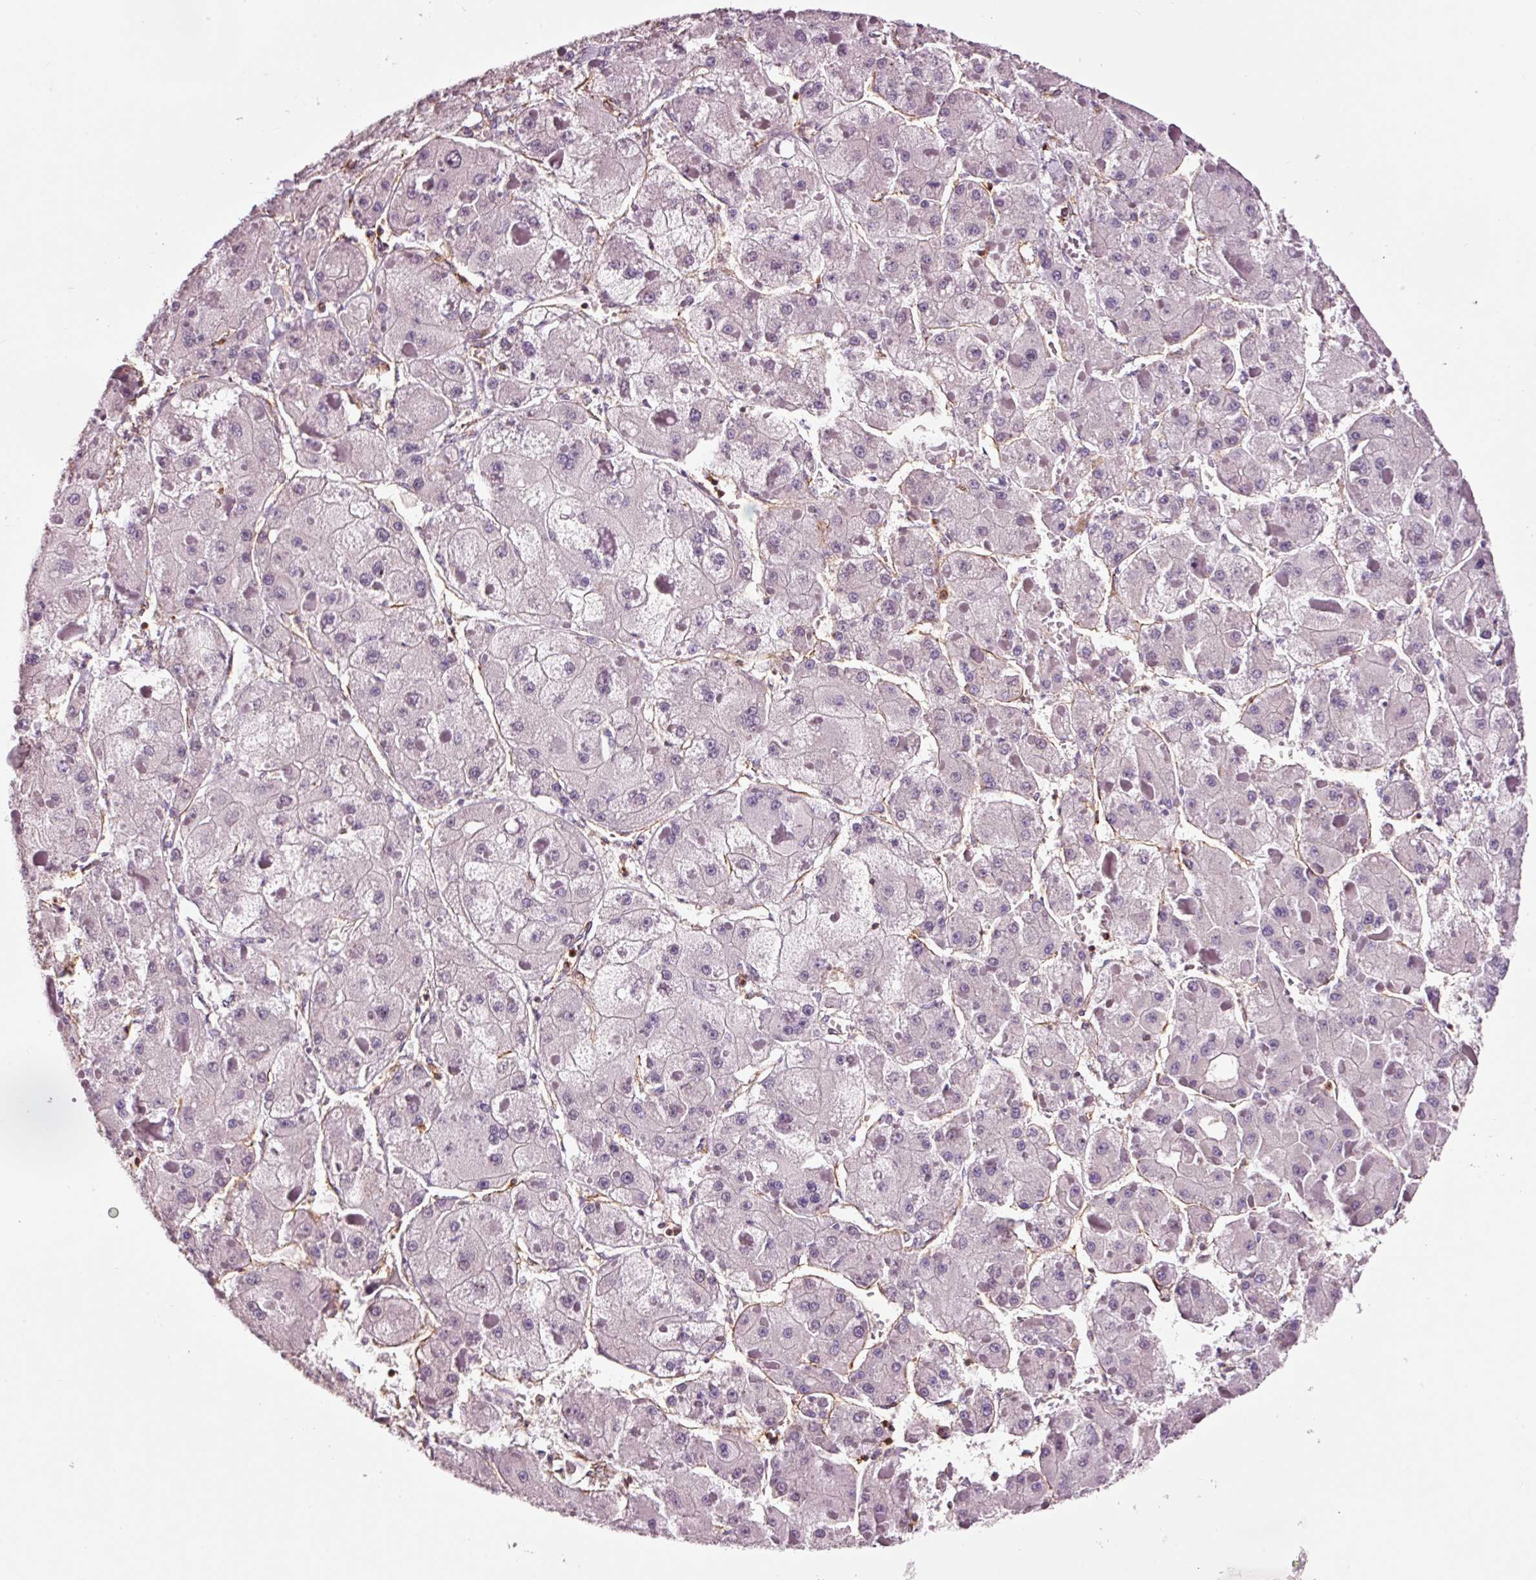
{"staining": {"intensity": "negative", "quantity": "none", "location": "none"}, "tissue": "liver cancer", "cell_type": "Tumor cells", "image_type": "cancer", "snomed": [{"axis": "morphology", "description": "Carcinoma, Hepatocellular, NOS"}, {"axis": "topography", "description": "Liver"}], "caption": "Immunohistochemistry of human liver hepatocellular carcinoma shows no expression in tumor cells.", "gene": "ADD3", "patient": {"sex": "female", "age": 73}}